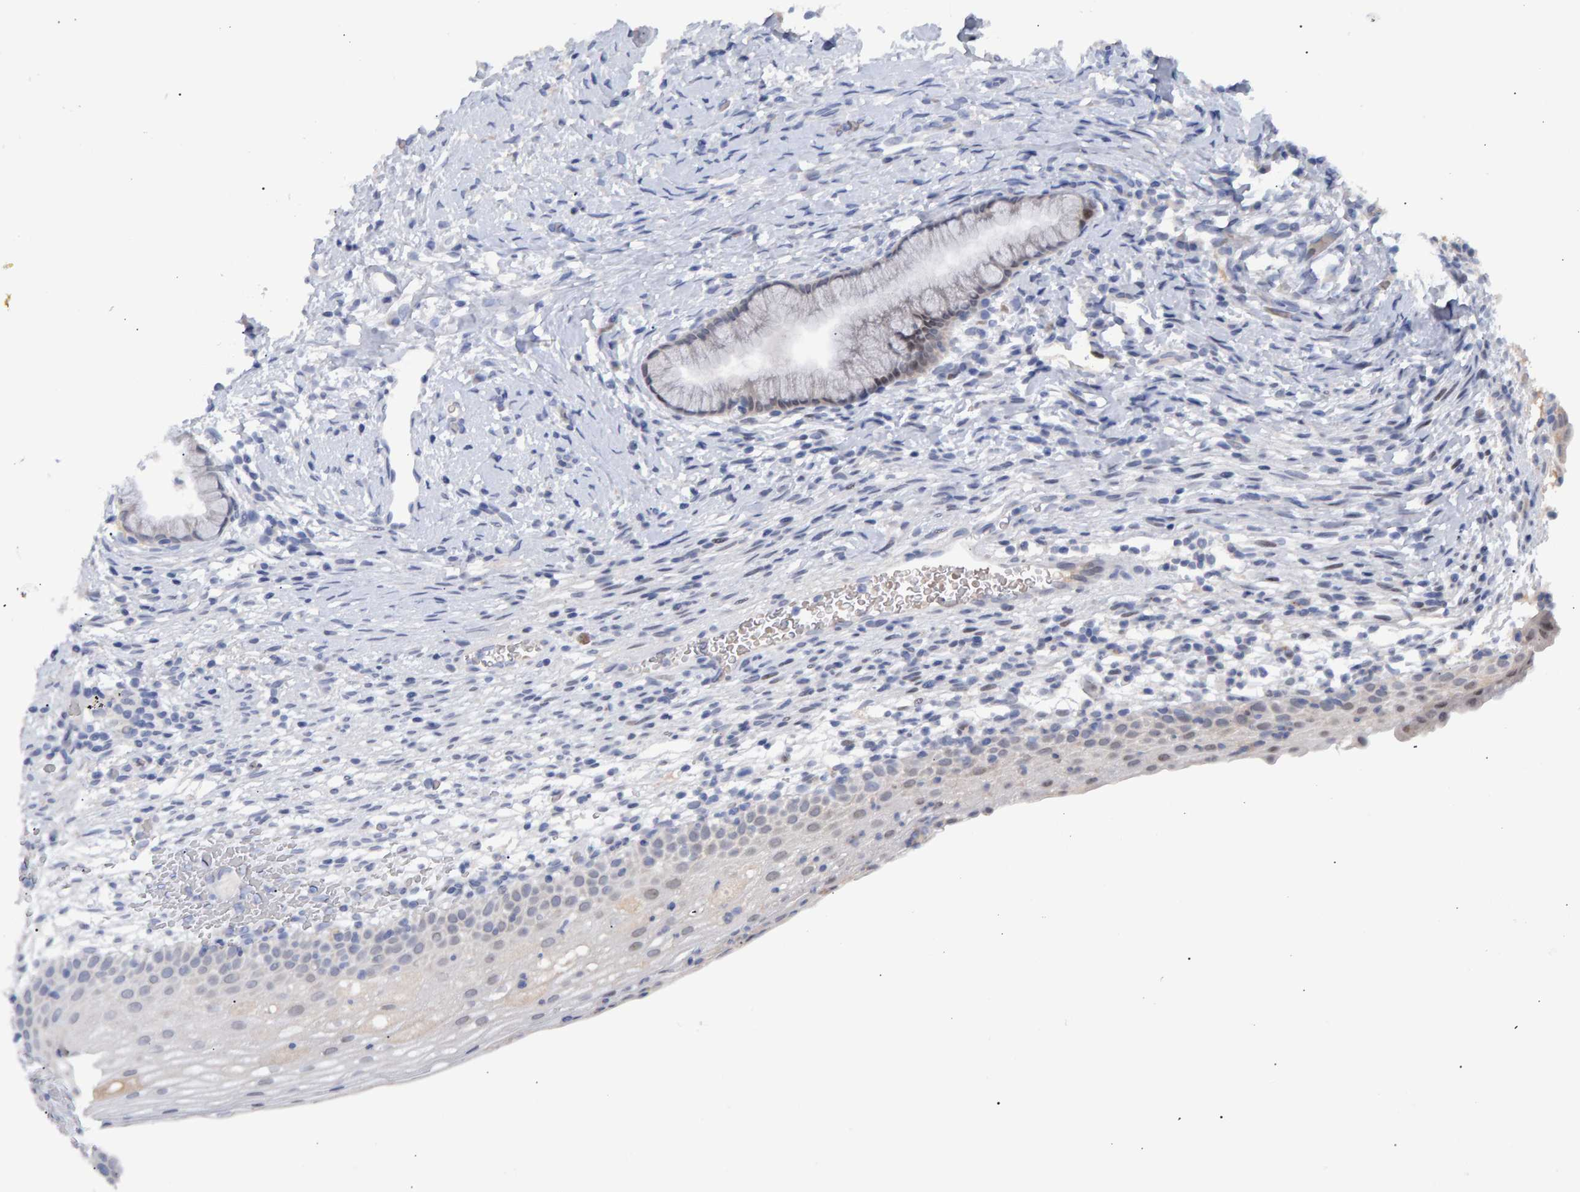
{"staining": {"intensity": "negative", "quantity": "none", "location": "none"}, "tissue": "cervix", "cell_type": "Glandular cells", "image_type": "normal", "snomed": [{"axis": "morphology", "description": "Normal tissue, NOS"}, {"axis": "topography", "description": "Cervix"}], "caption": "IHC histopathology image of unremarkable human cervix stained for a protein (brown), which exhibits no expression in glandular cells.", "gene": "ESRP1", "patient": {"sex": "female", "age": 72}}